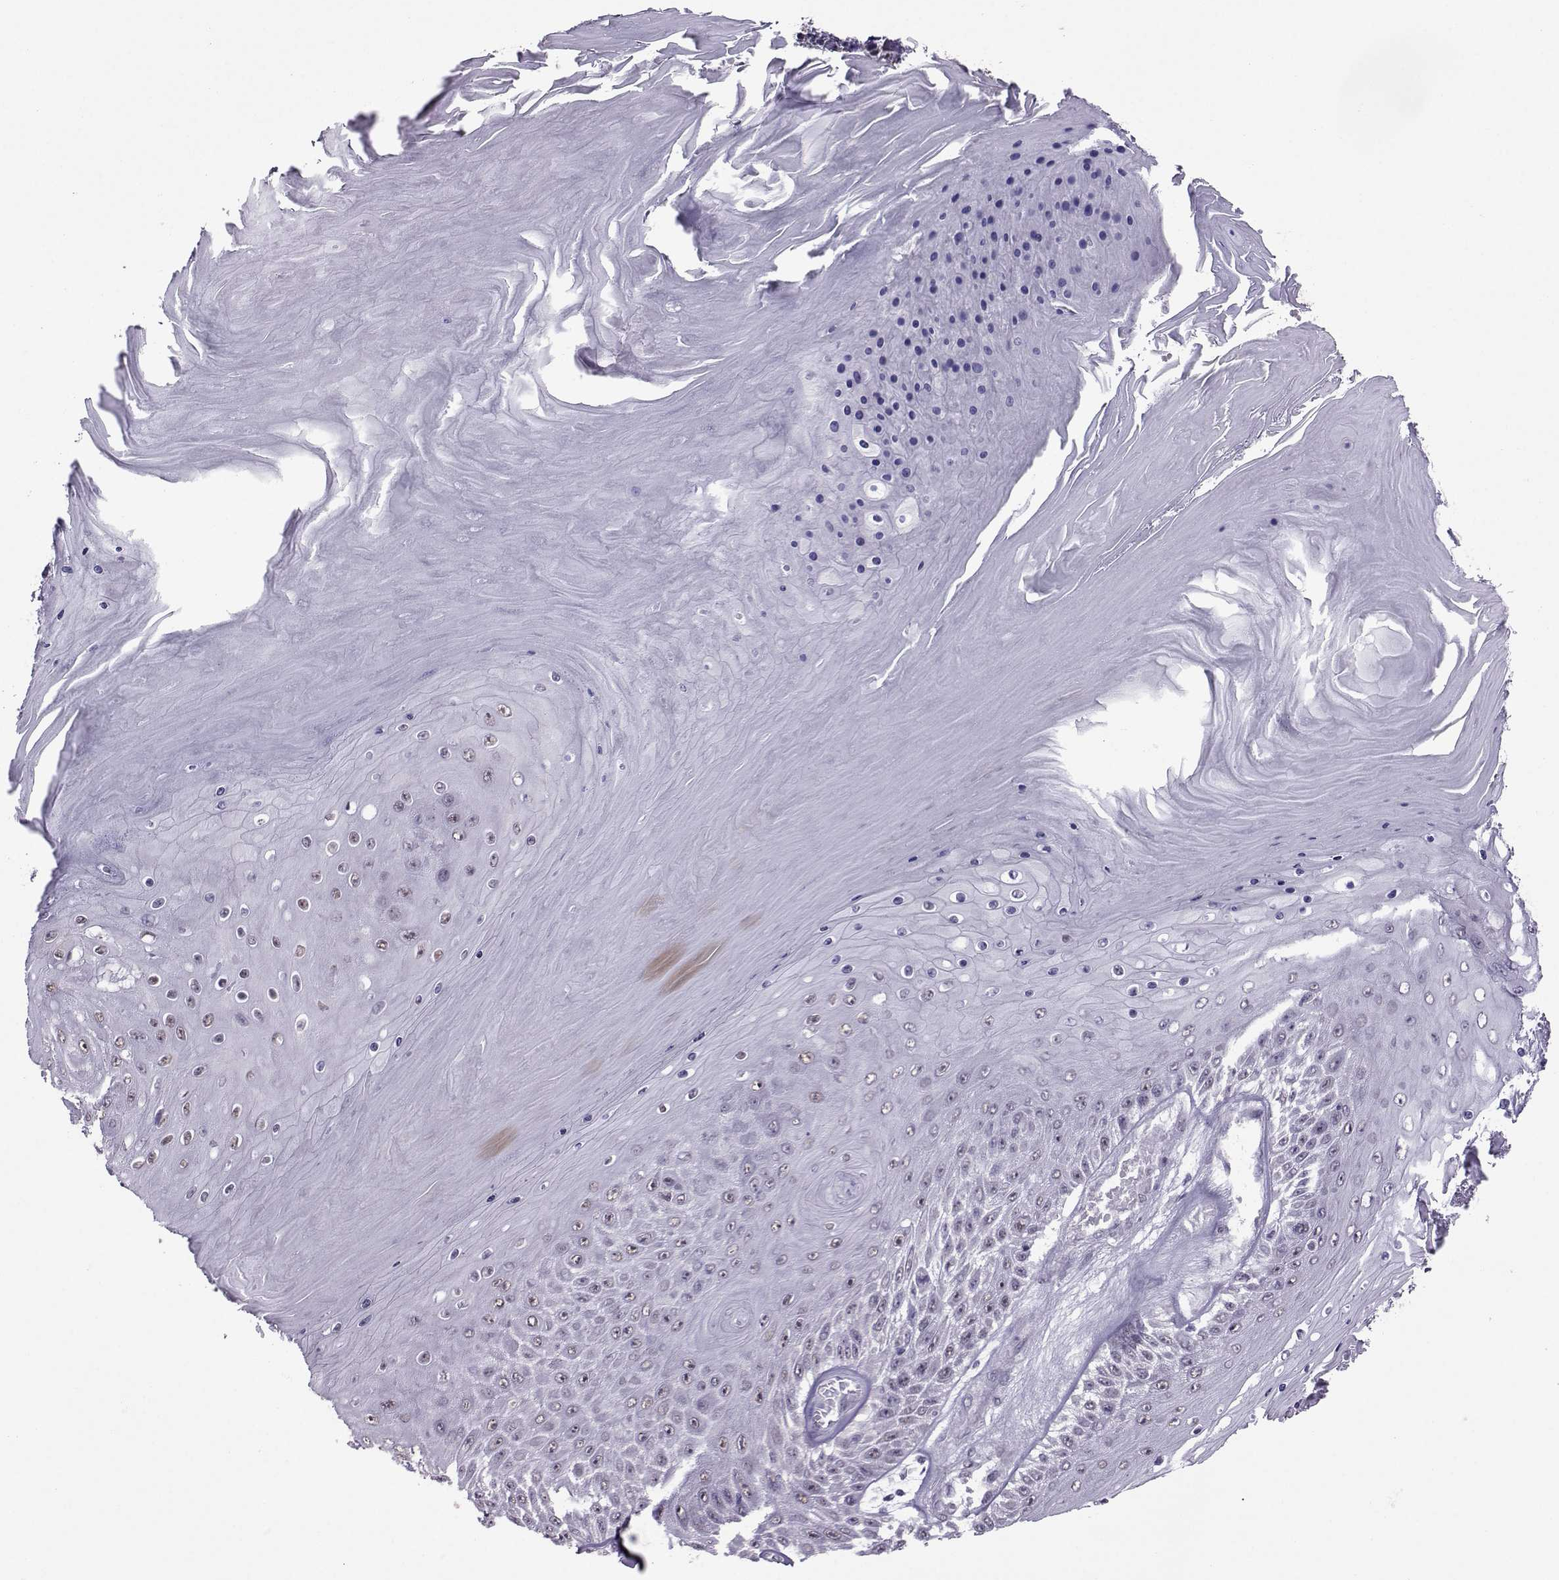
{"staining": {"intensity": "weak", "quantity": "25%-75%", "location": "nuclear"}, "tissue": "skin cancer", "cell_type": "Tumor cells", "image_type": "cancer", "snomed": [{"axis": "morphology", "description": "Squamous cell carcinoma, NOS"}, {"axis": "topography", "description": "Skin"}], "caption": "A high-resolution image shows IHC staining of squamous cell carcinoma (skin), which exhibits weak nuclear staining in about 25%-75% of tumor cells.", "gene": "DDX20", "patient": {"sex": "male", "age": 62}}